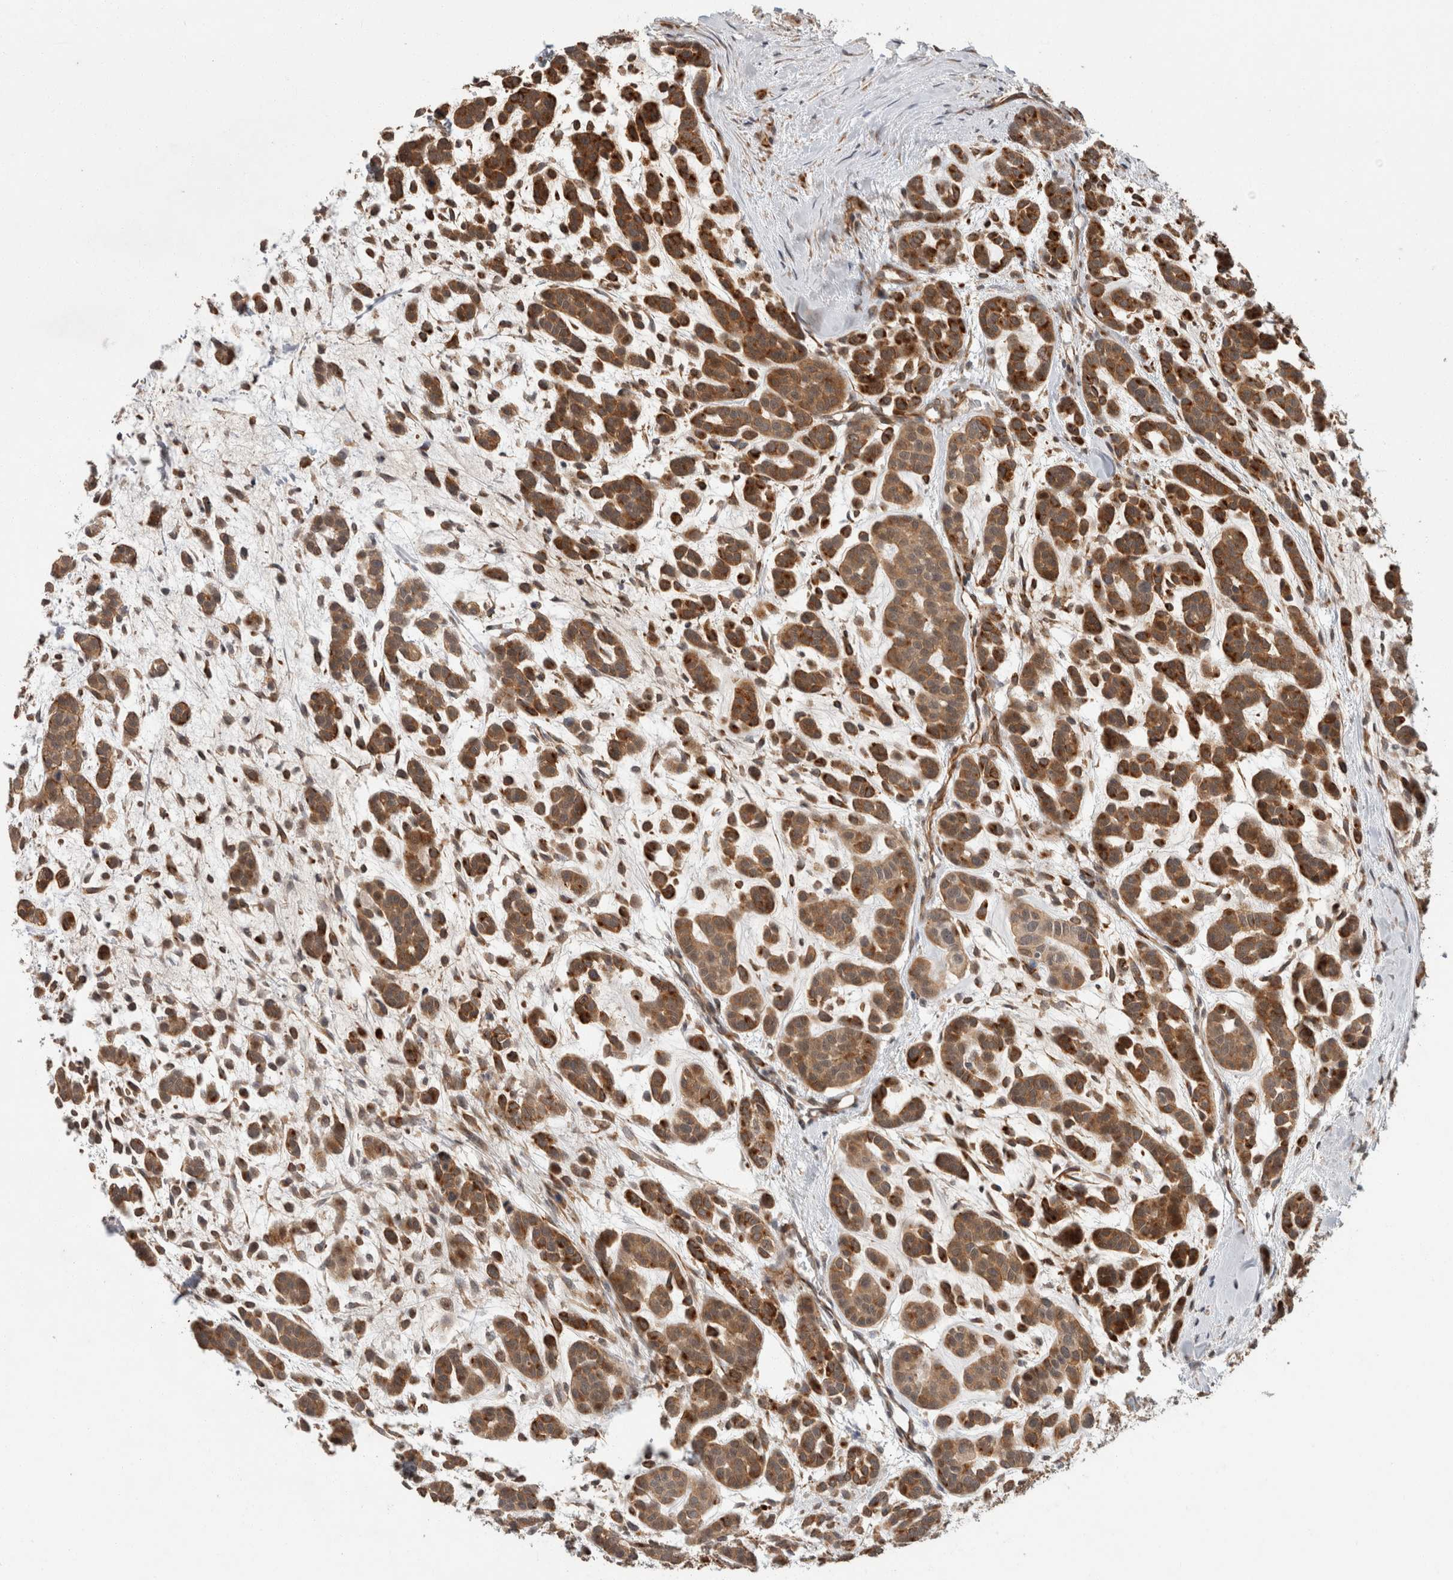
{"staining": {"intensity": "strong", "quantity": ">75%", "location": "cytoplasmic/membranous"}, "tissue": "head and neck cancer", "cell_type": "Tumor cells", "image_type": "cancer", "snomed": [{"axis": "morphology", "description": "Adenocarcinoma, NOS"}, {"axis": "morphology", "description": "Adenoma, NOS"}, {"axis": "topography", "description": "Head-Neck"}], "caption": "Protein expression analysis of human head and neck cancer reveals strong cytoplasmic/membranous expression in approximately >75% of tumor cells. Using DAB (brown) and hematoxylin (blue) stains, captured at high magnification using brightfield microscopy.", "gene": "CRISPLD1", "patient": {"sex": "female", "age": 55}}